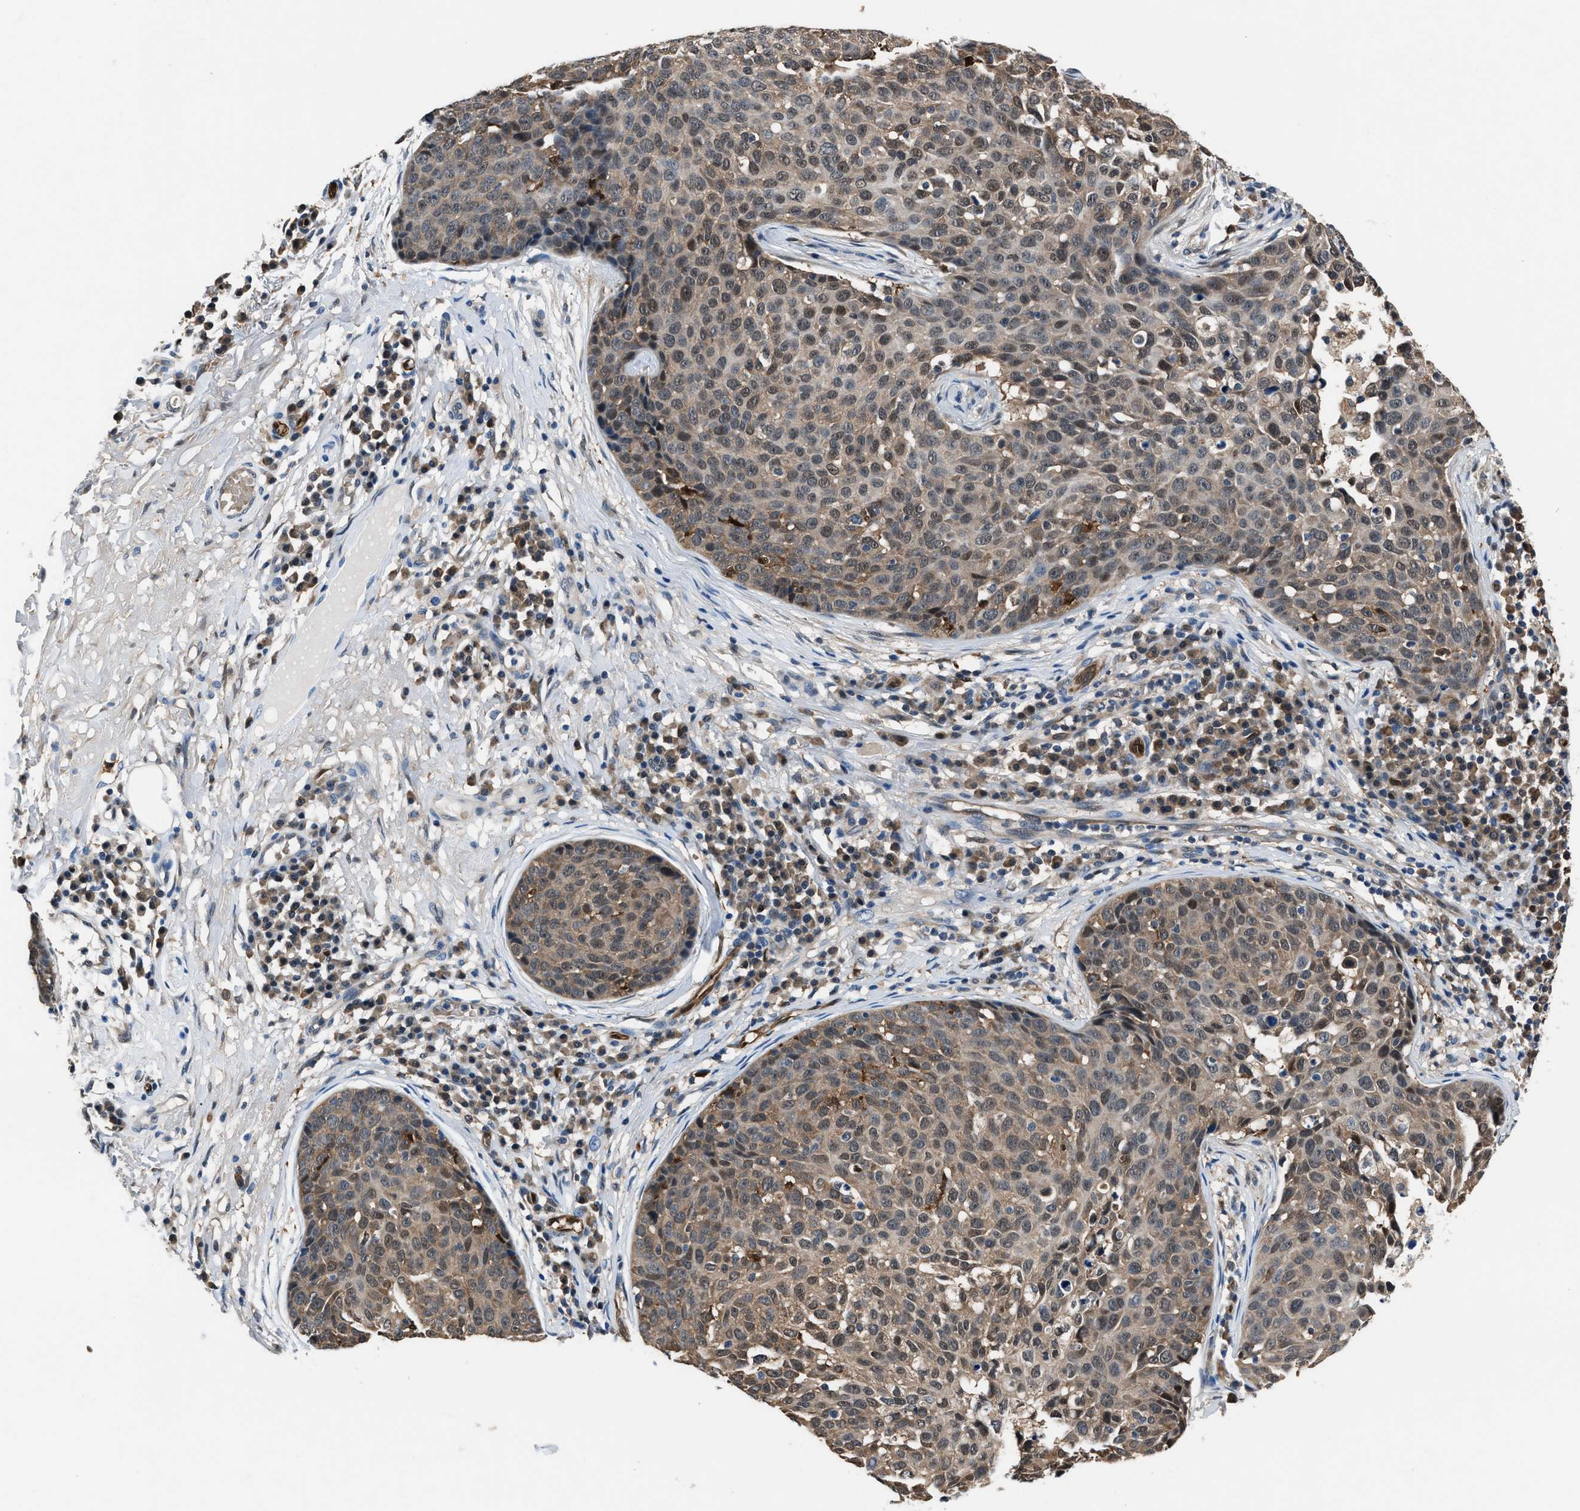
{"staining": {"intensity": "weak", "quantity": ">75%", "location": "cytoplasmic/membranous,nuclear"}, "tissue": "skin cancer", "cell_type": "Tumor cells", "image_type": "cancer", "snomed": [{"axis": "morphology", "description": "Squamous cell carcinoma in situ, NOS"}, {"axis": "morphology", "description": "Squamous cell carcinoma, NOS"}, {"axis": "topography", "description": "Skin"}], "caption": "An image showing weak cytoplasmic/membranous and nuclear expression in about >75% of tumor cells in squamous cell carcinoma in situ (skin), as visualized by brown immunohistochemical staining.", "gene": "PPA1", "patient": {"sex": "male", "age": 93}}